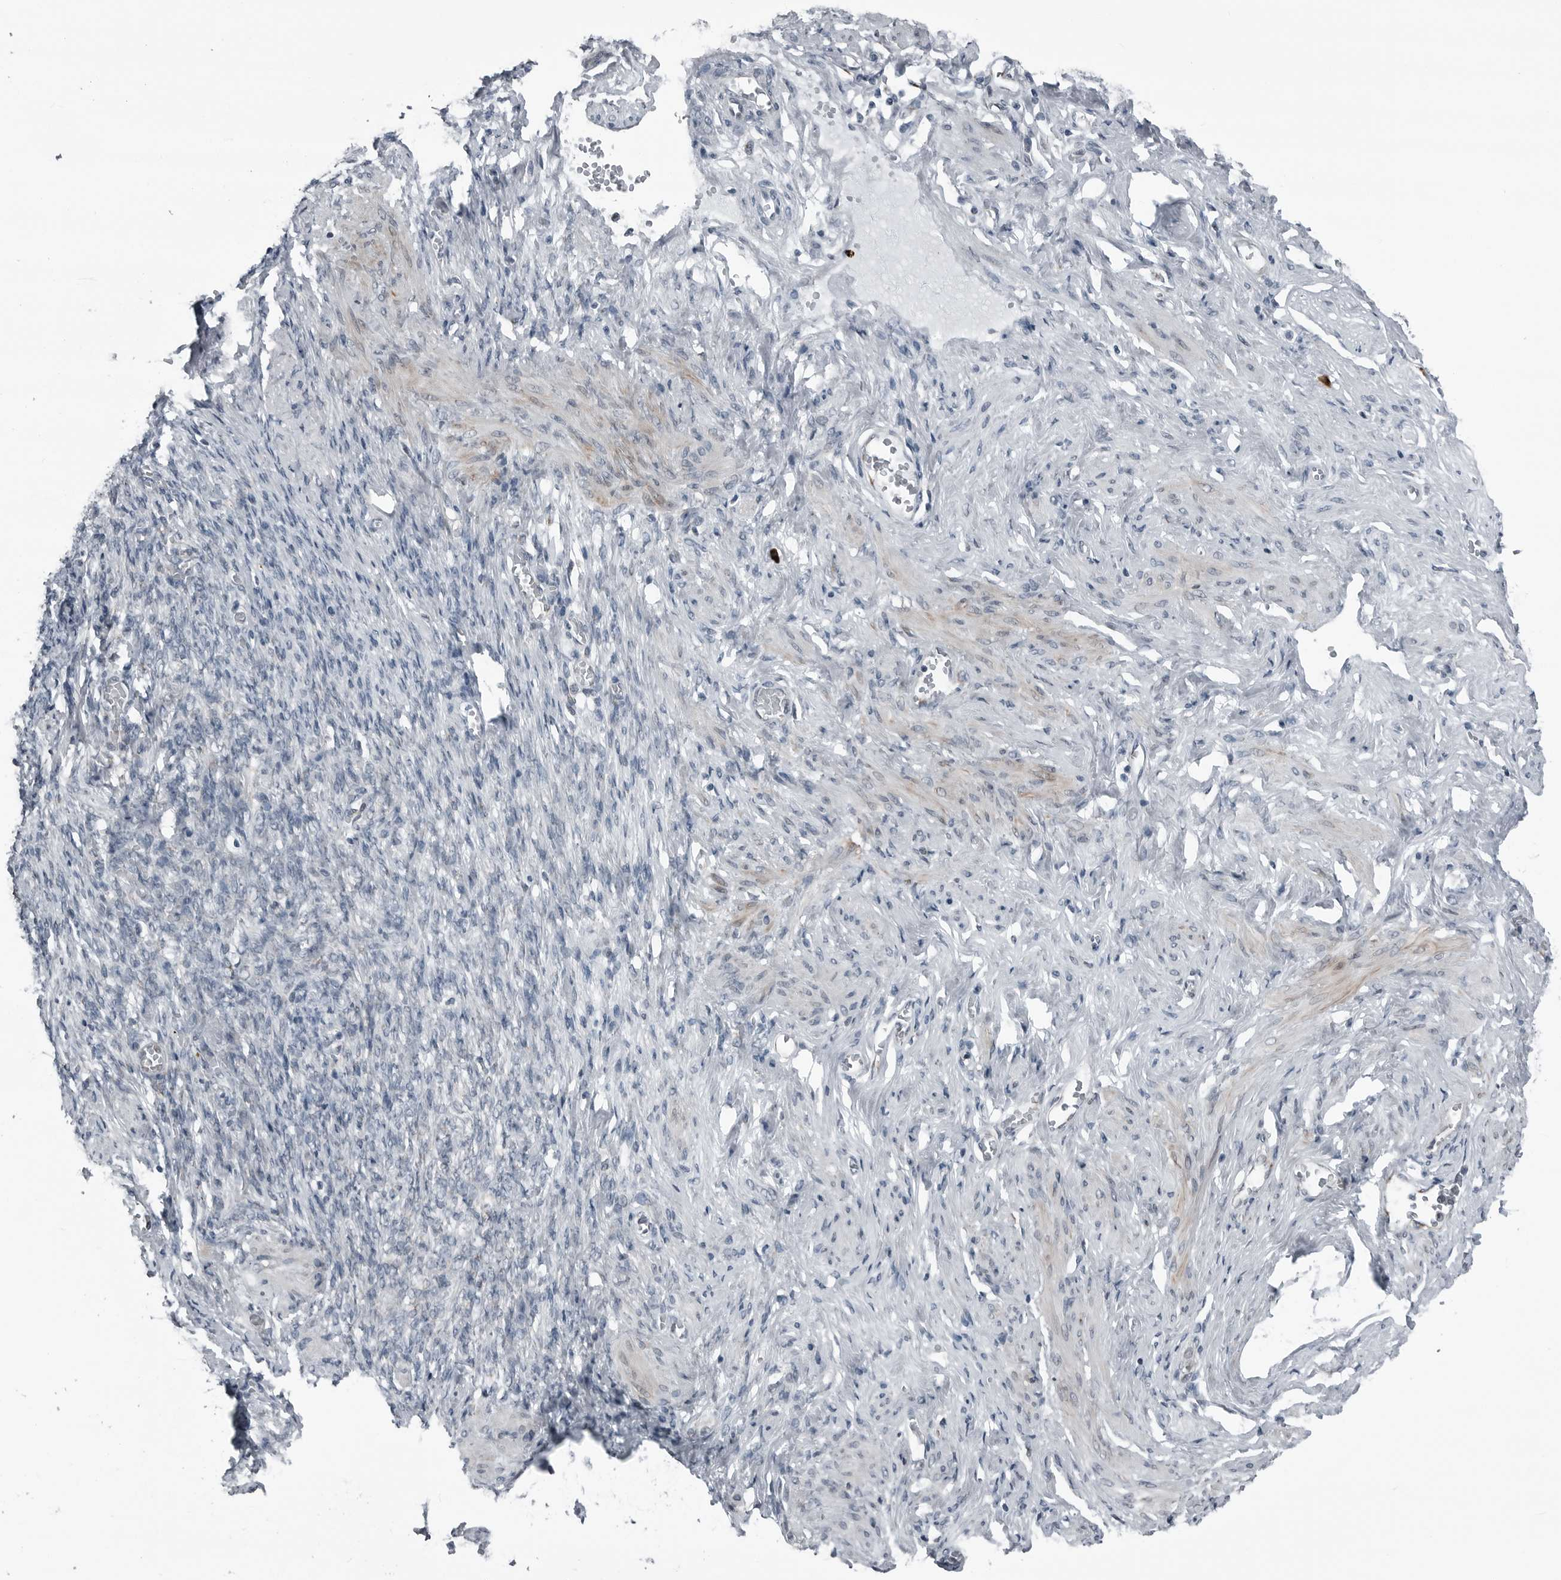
{"staining": {"intensity": "negative", "quantity": "none", "location": "none"}, "tissue": "adipose tissue", "cell_type": "Adipocytes", "image_type": "normal", "snomed": [{"axis": "morphology", "description": "Normal tissue, NOS"}, {"axis": "topography", "description": "Vascular tissue"}, {"axis": "topography", "description": "Fallopian tube"}, {"axis": "topography", "description": "Ovary"}], "caption": "Adipocytes show no significant protein positivity in benign adipose tissue. Brightfield microscopy of immunohistochemistry stained with DAB (brown) and hematoxylin (blue), captured at high magnification.", "gene": "CEP85", "patient": {"sex": "female", "age": 67}}